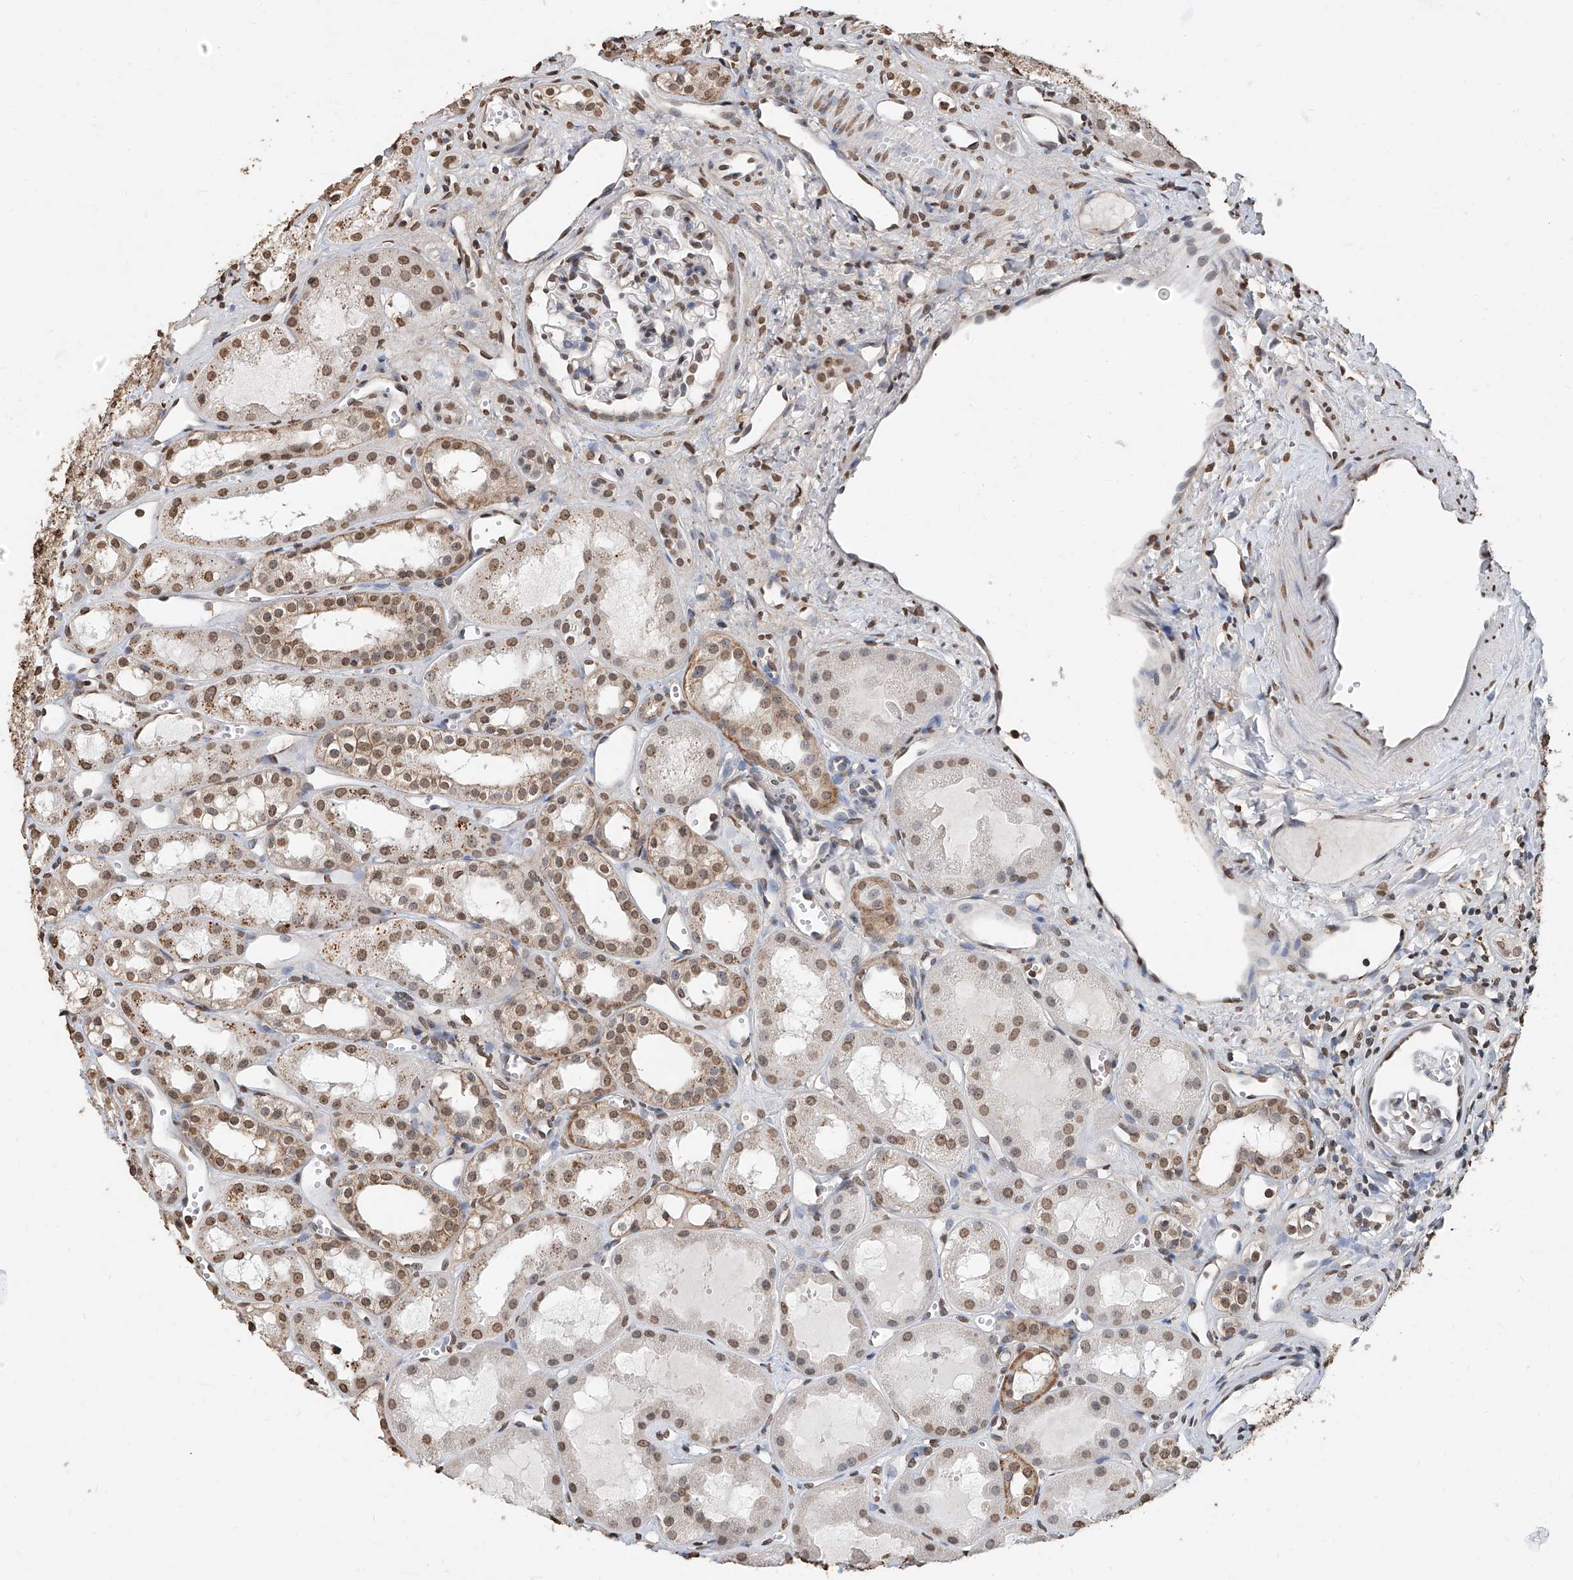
{"staining": {"intensity": "moderate", "quantity": "25%-75%", "location": "nuclear"}, "tissue": "kidney", "cell_type": "Cells in glomeruli", "image_type": "normal", "snomed": [{"axis": "morphology", "description": "Normal tissue, NOS"}, {"axis": "topography", "description": "Kidney"}], "caption": "Immunohistochemistry of benign human kidney reveals medium levels of moderate nuclear staining in approximately 25%-75% of cells in glomeruli.", "gene": "RP9", "patient": {"sex": "male", "age": 16}}